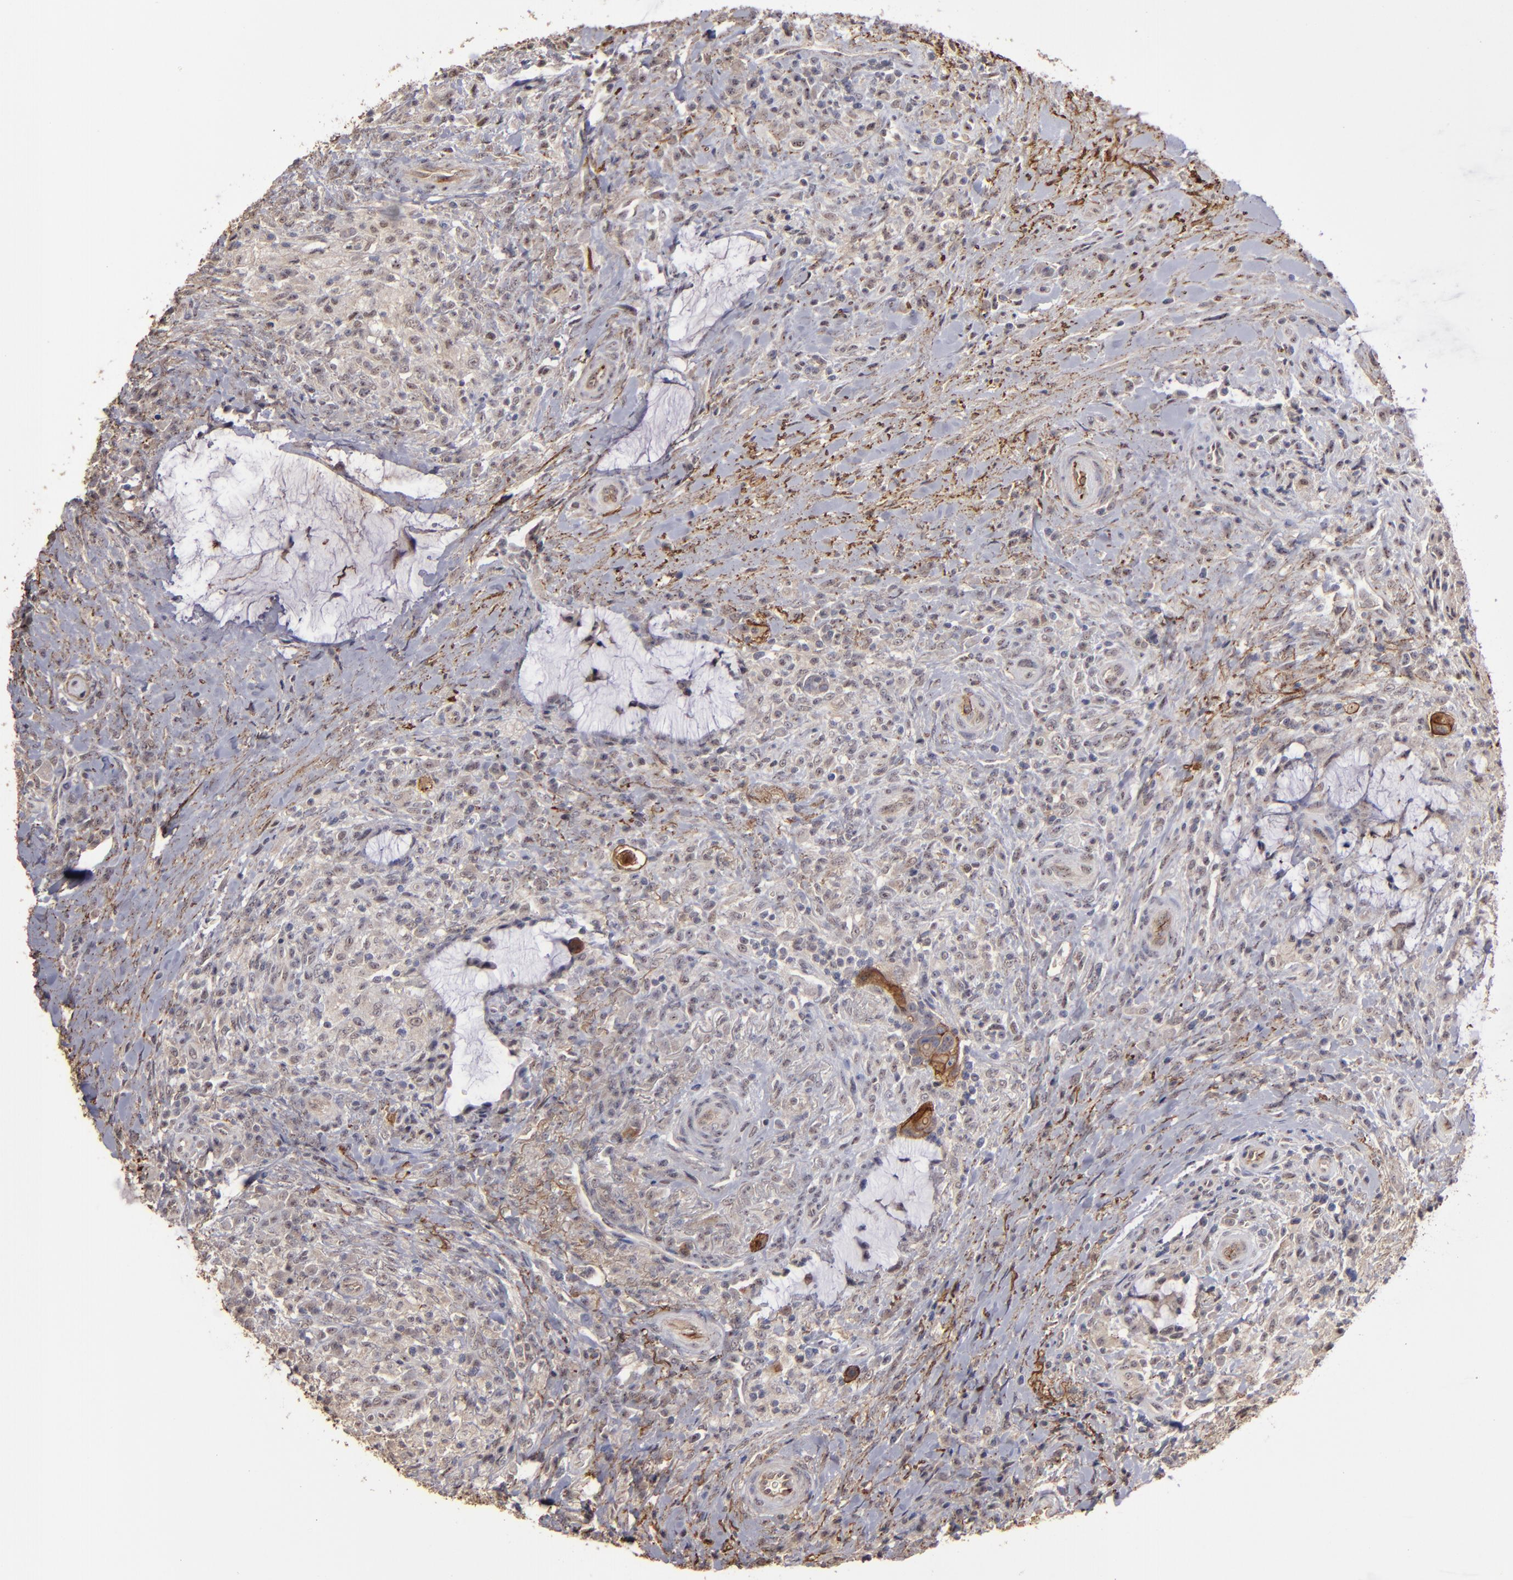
{"staining": {"intensity": "weak", "quantity": ">75%", "location": "cytoplasmic/membranous"}, "tissue": "colorectal cancer", "cell_type": "Tumor cells", "image_type": "cancer", "snomed": [{"axis": "morphology", "description": "Adenocarcinoma, NOS"}, {"axis": "topography", "description": "Rectum"}], "caption": "IHC photomicrograph of human colorectal adenocarcinoma stained for a protein (brown), which displays low levels of weak cytoplasmic/membranous positivity in approximately >75% of tumor cells.", "gene": "CD55", "patient": {"sex": "female", "age": 71}}